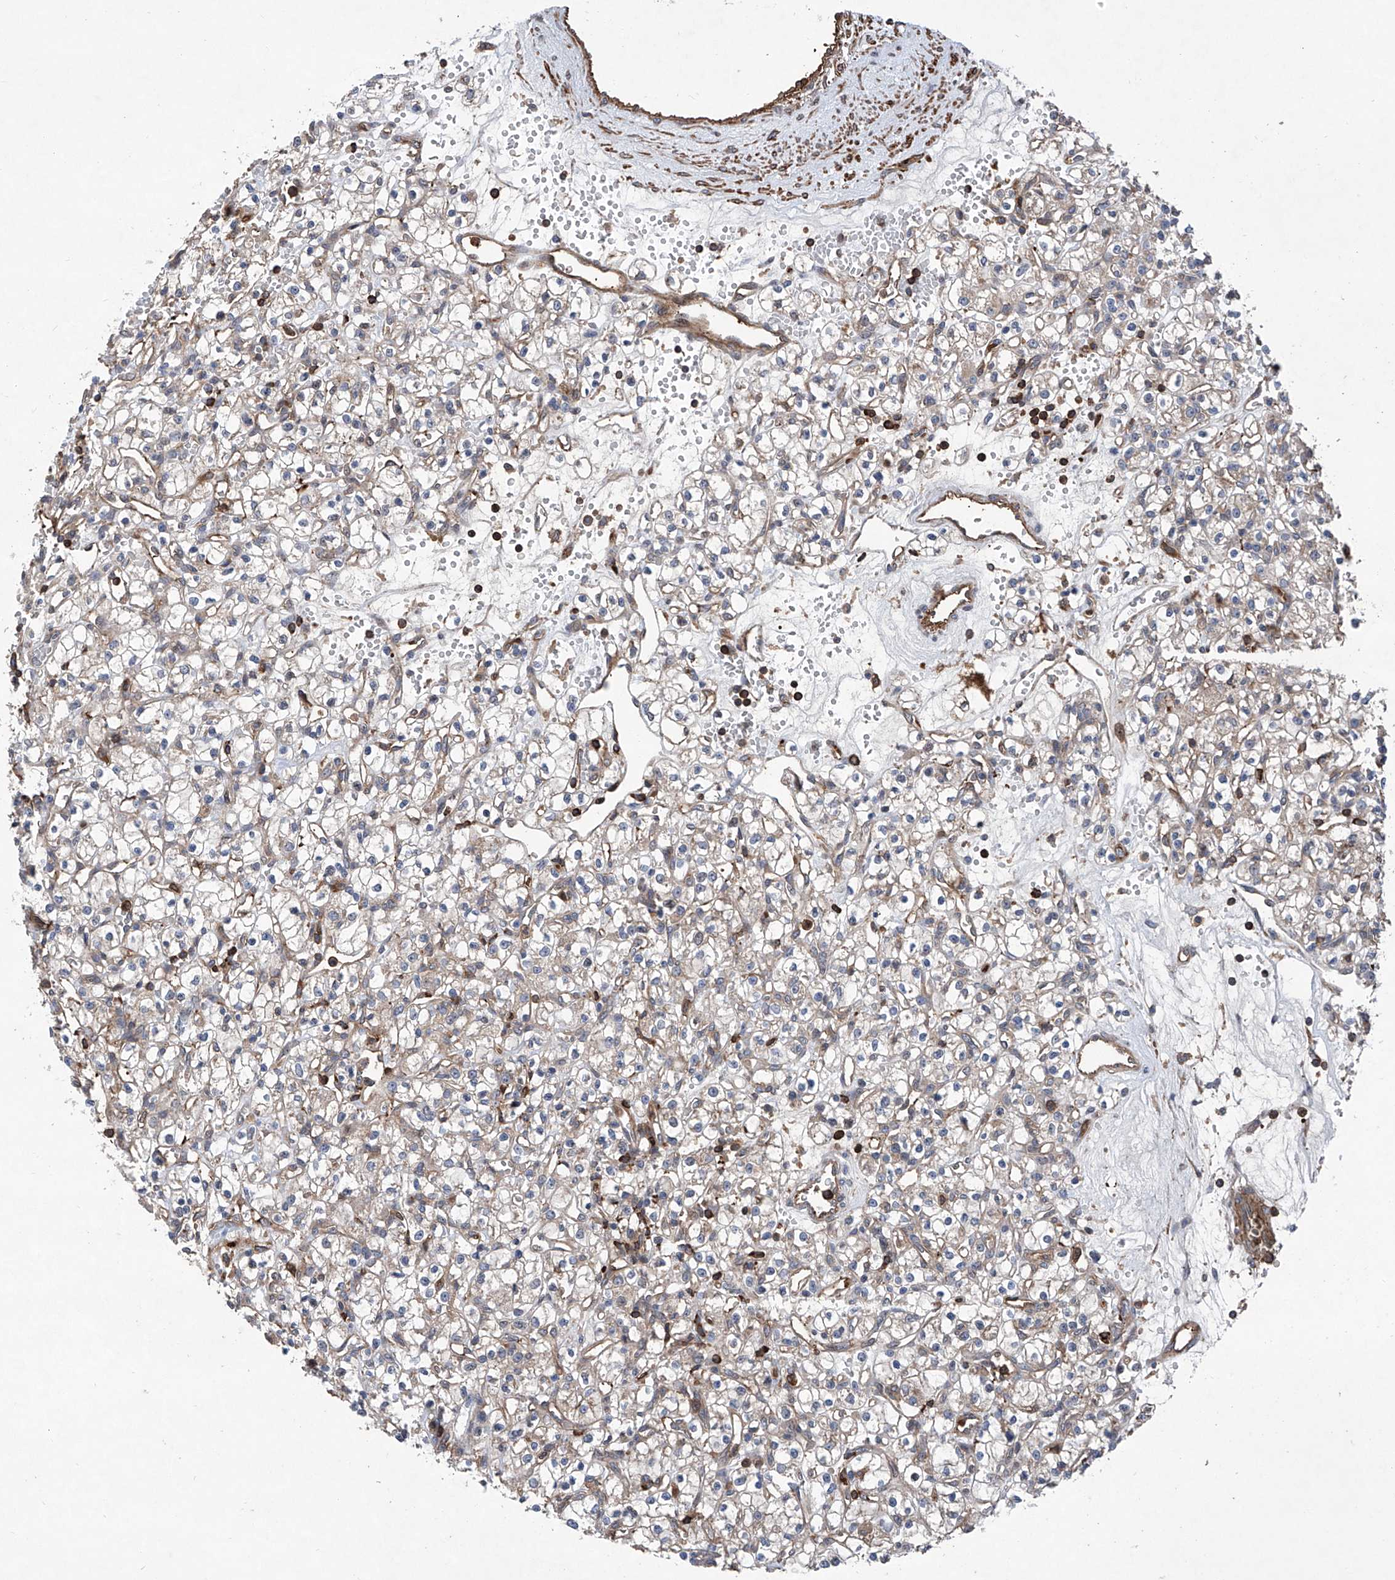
{"staining": {"intensity": "negative", "quantity": "none", "location": "none"}, "tissue": "renal cancer", "cell_type": "Tumor cells", "image_type": "cancer", "snomed": [{"axis": "morphology", "description": "Adenocarcinoma, NOS"}, {"axis": "topography", "description": "Kidney"}], "caption": "Tumor cells show no significant staining in renal cancer.", "gene": "NT5C3A", "patient": {"sex": "female", "age": 59}}